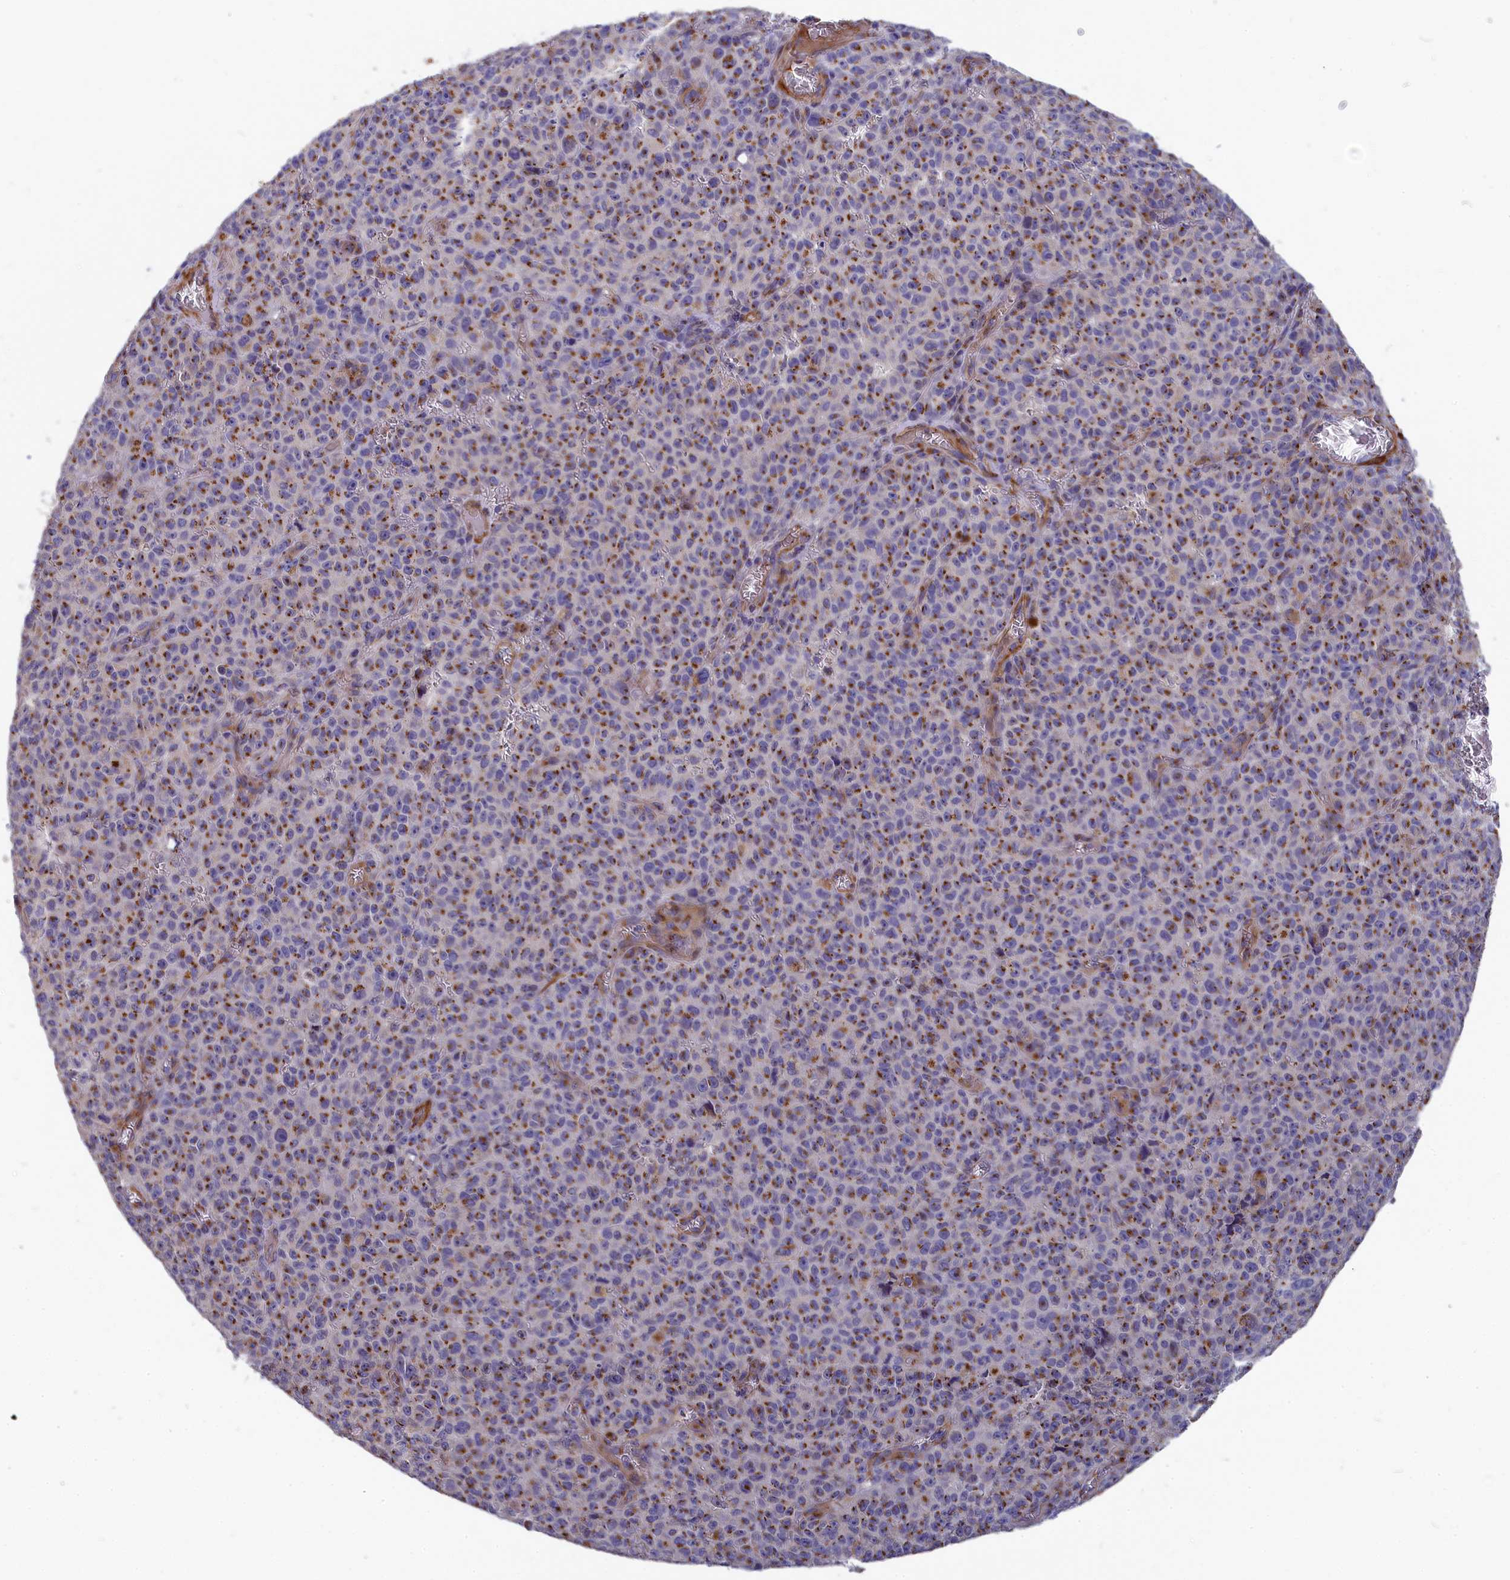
{"staining": {"intensity": "moderate", "quantity": ">75%", "location": "cytoplasmic/membranous"}, "tissue": "melanoma", "cell_type": "Tumor cells", "image_type": "cancer", "snomed": [{"axis": "morphology", "description": "Malignant melanoma, NOS"}, {"axis": "topography", "description": "Skin"}], "caption": "Immunohistochemistry micrograph of malignant melanoma stained for a protein (brown), which displays medium levels of moderate cytoplasmic/membranous staining in about >75% of tumor cells.", "gene": "TUBGCP4", "patient": {"sex": "female", "age": 82}}